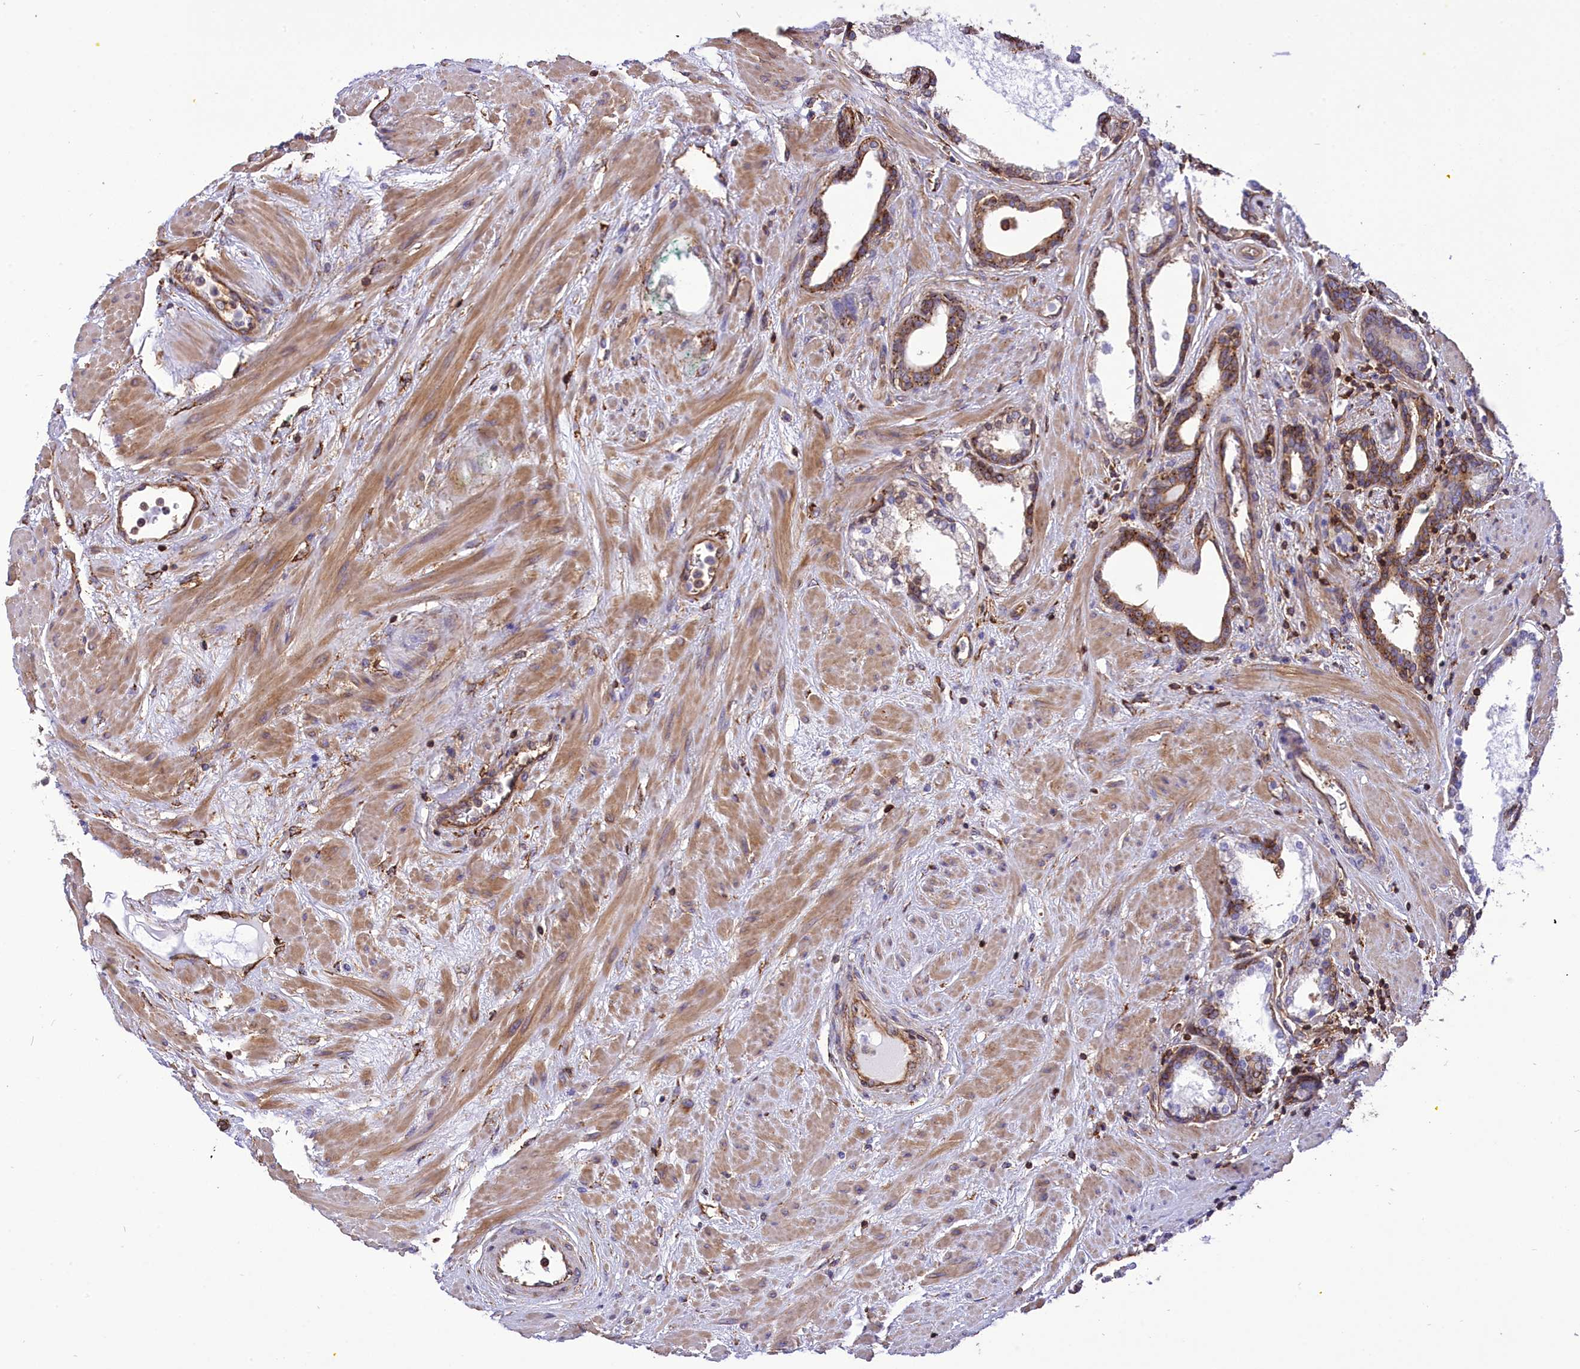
{"staining": {"intensity": "moderate", "quantity": ">75%", "location": "cytoplasmic/membranous"}, "tissue": "prostate cancer", "cell_type": "Tumor cells", "image_type": "cancer", "snomed": [{"axis": "morphology", "description": "Adenocarcinoma, High grade"}, {"axis": "topography", "description": "Prostate"}], "caption": "The immunohistochemical stain labels moderate cytoplasmic/membranous expression in tumor cells of prostate cancer tissue. (Stains: DAB in brown, nuclei in blue, Microscopy: brightfield microscopy at high magnification).", "gene": "SEPTIN9", "patient": {"sex": "male", "age": 58}}